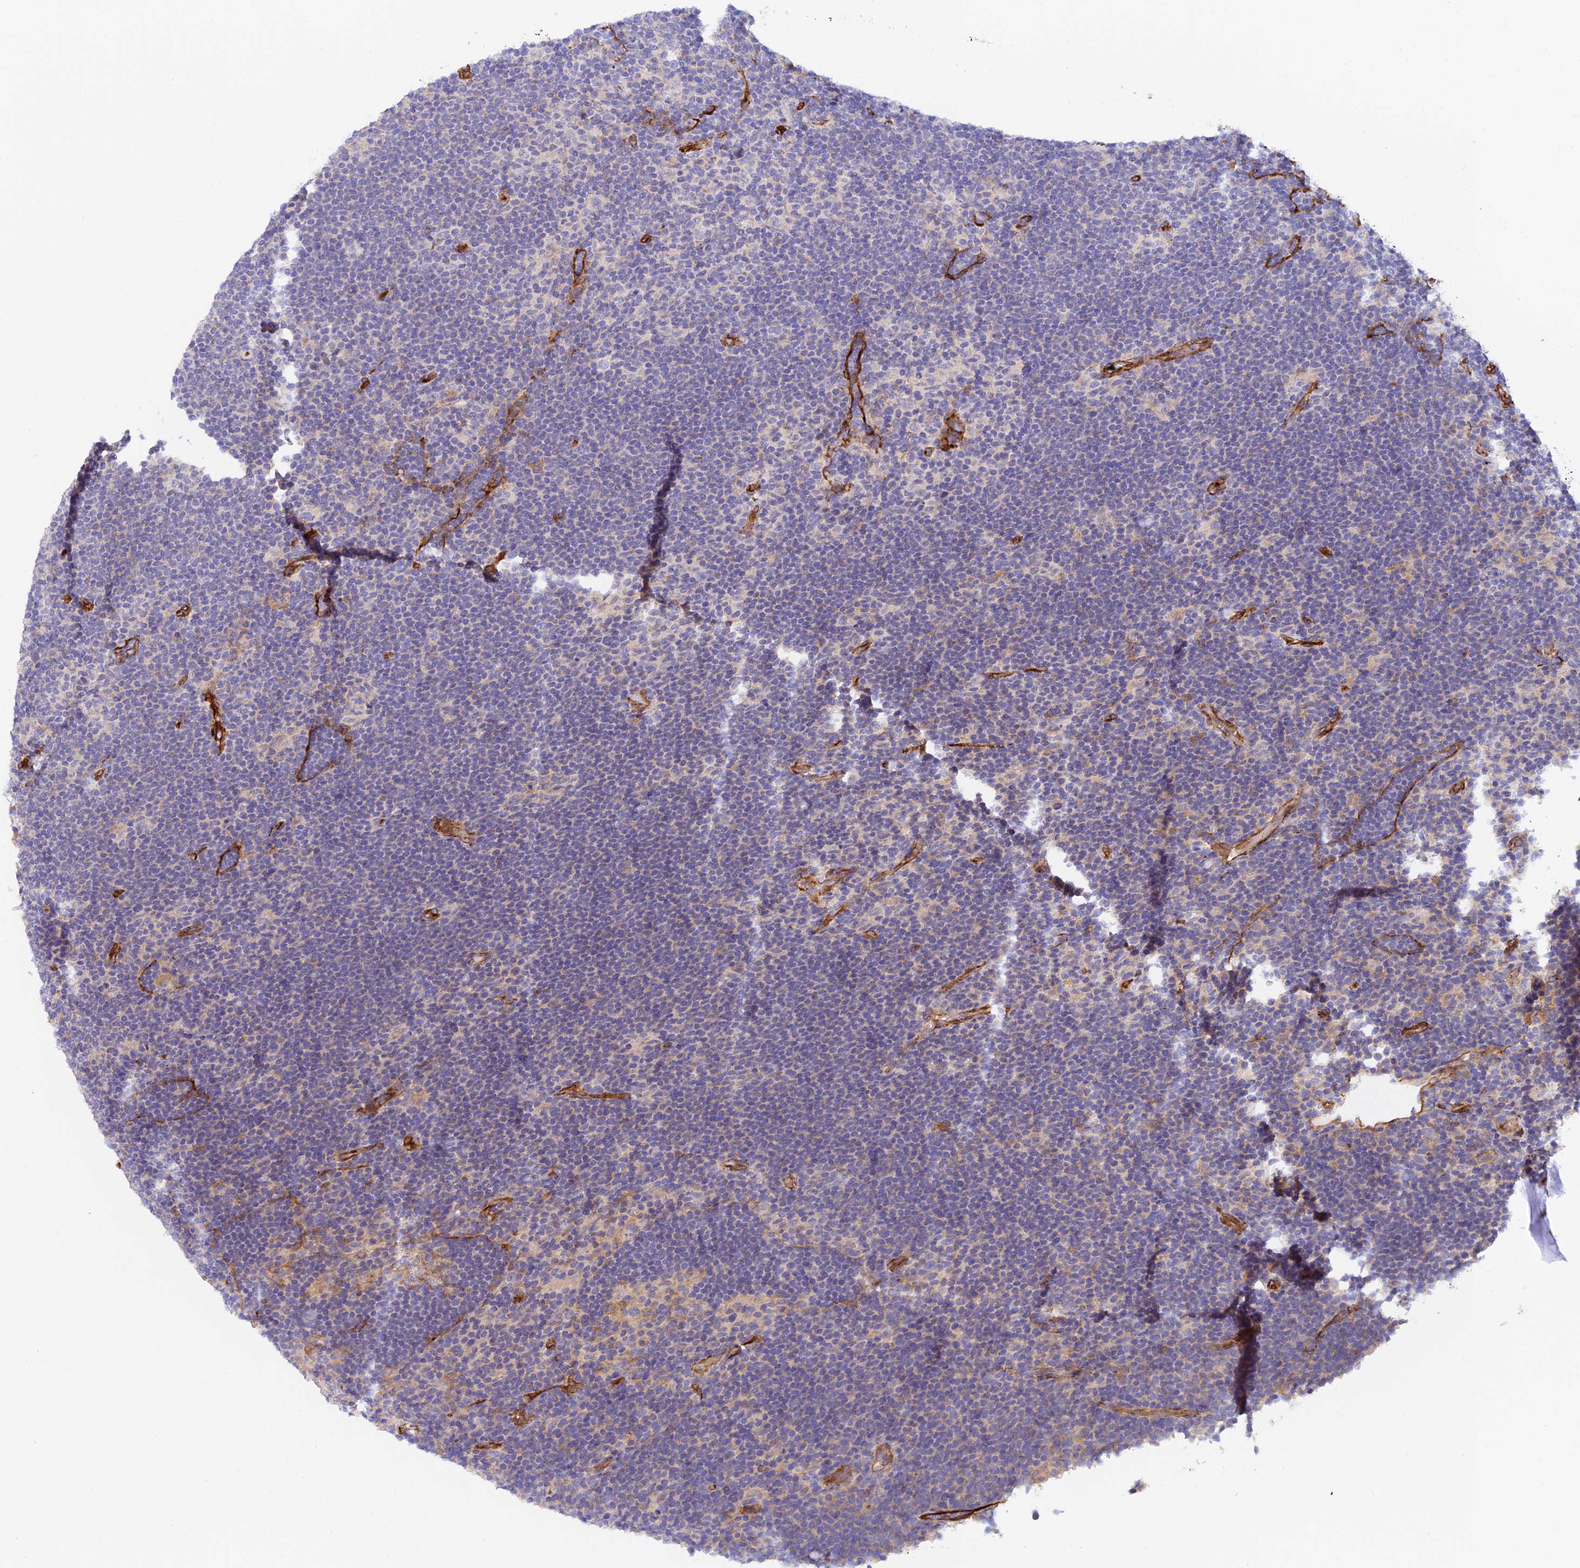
{"staining": {"intensity": "negative", "quantity": "none", "location": "none"}, "tissue": "lymphoma", "cell_type": "Tumor cells", "image_type": "cancer", "snomed": [{"axis": "morphology", "description": "Hodgkin's disease, NOS"}, {"axis": "topography", "description": "Lymph node"}], "caption": "A high-resolution histopathology image shows immunohistochemistry (IHC) staining of Hodgkin's disease, which shows no significant expression in tumor cells.", "gene": "MYO9A", "patient": {"sex": "female", "age": 57}}